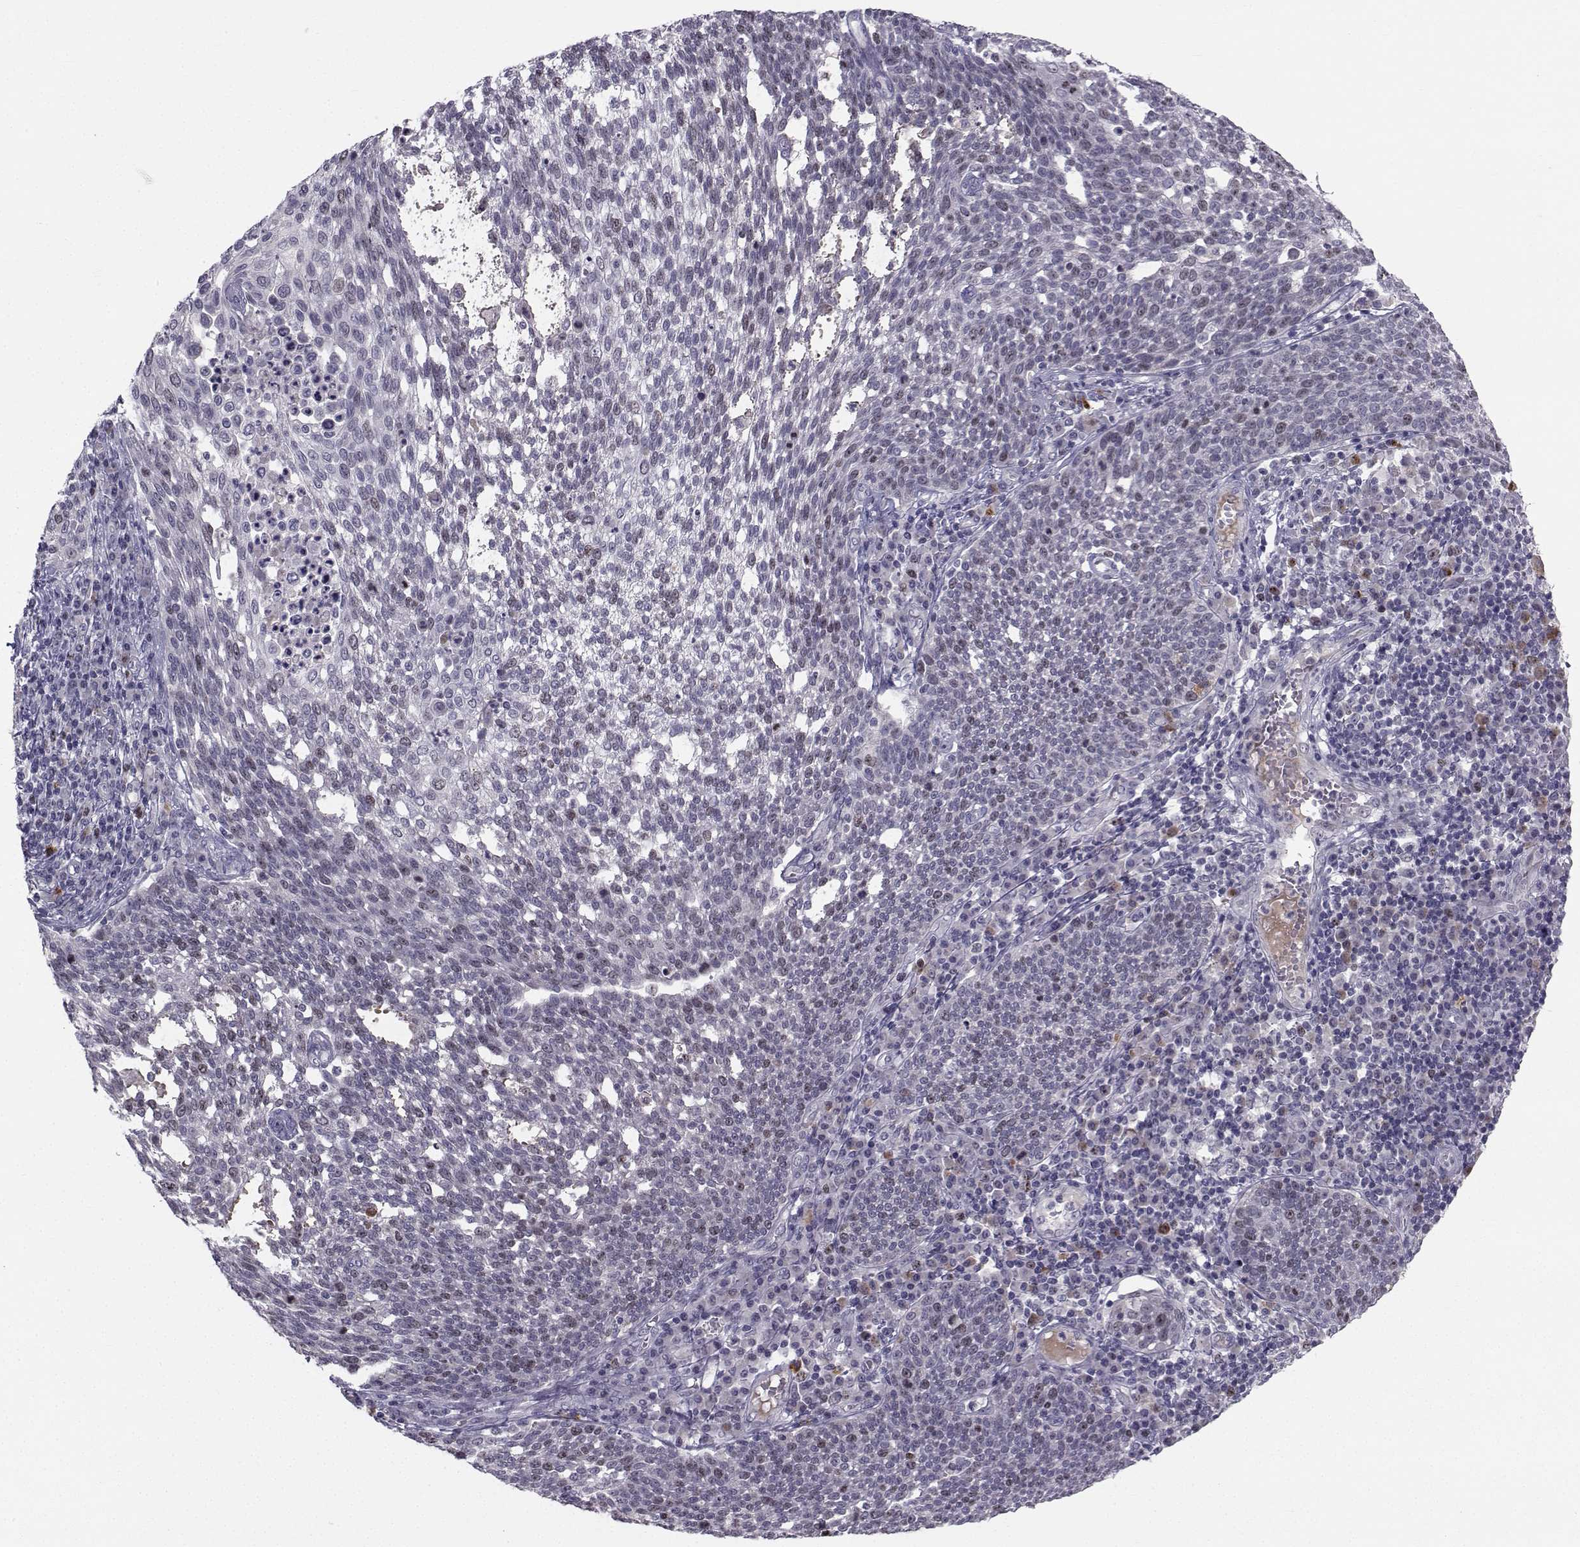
{"staining": {"intensity": "negative", "quantity": "none", "location": "none"}, "tissue": "cervical cancer", "cell_type": "Tumor cells", "image_type": "cancer", "snomed": [{"axis": "morphology", "description": "Squamous cell carcinoma, NOS"}, {"axis": "topography", "description": "Cervix"}], "caption": "There is no significant staining in tumor cells of cervical cancer (squamous cell carcinoma).", "gene": "LRP8", "patient": {"sex": "female", "age": 34}}